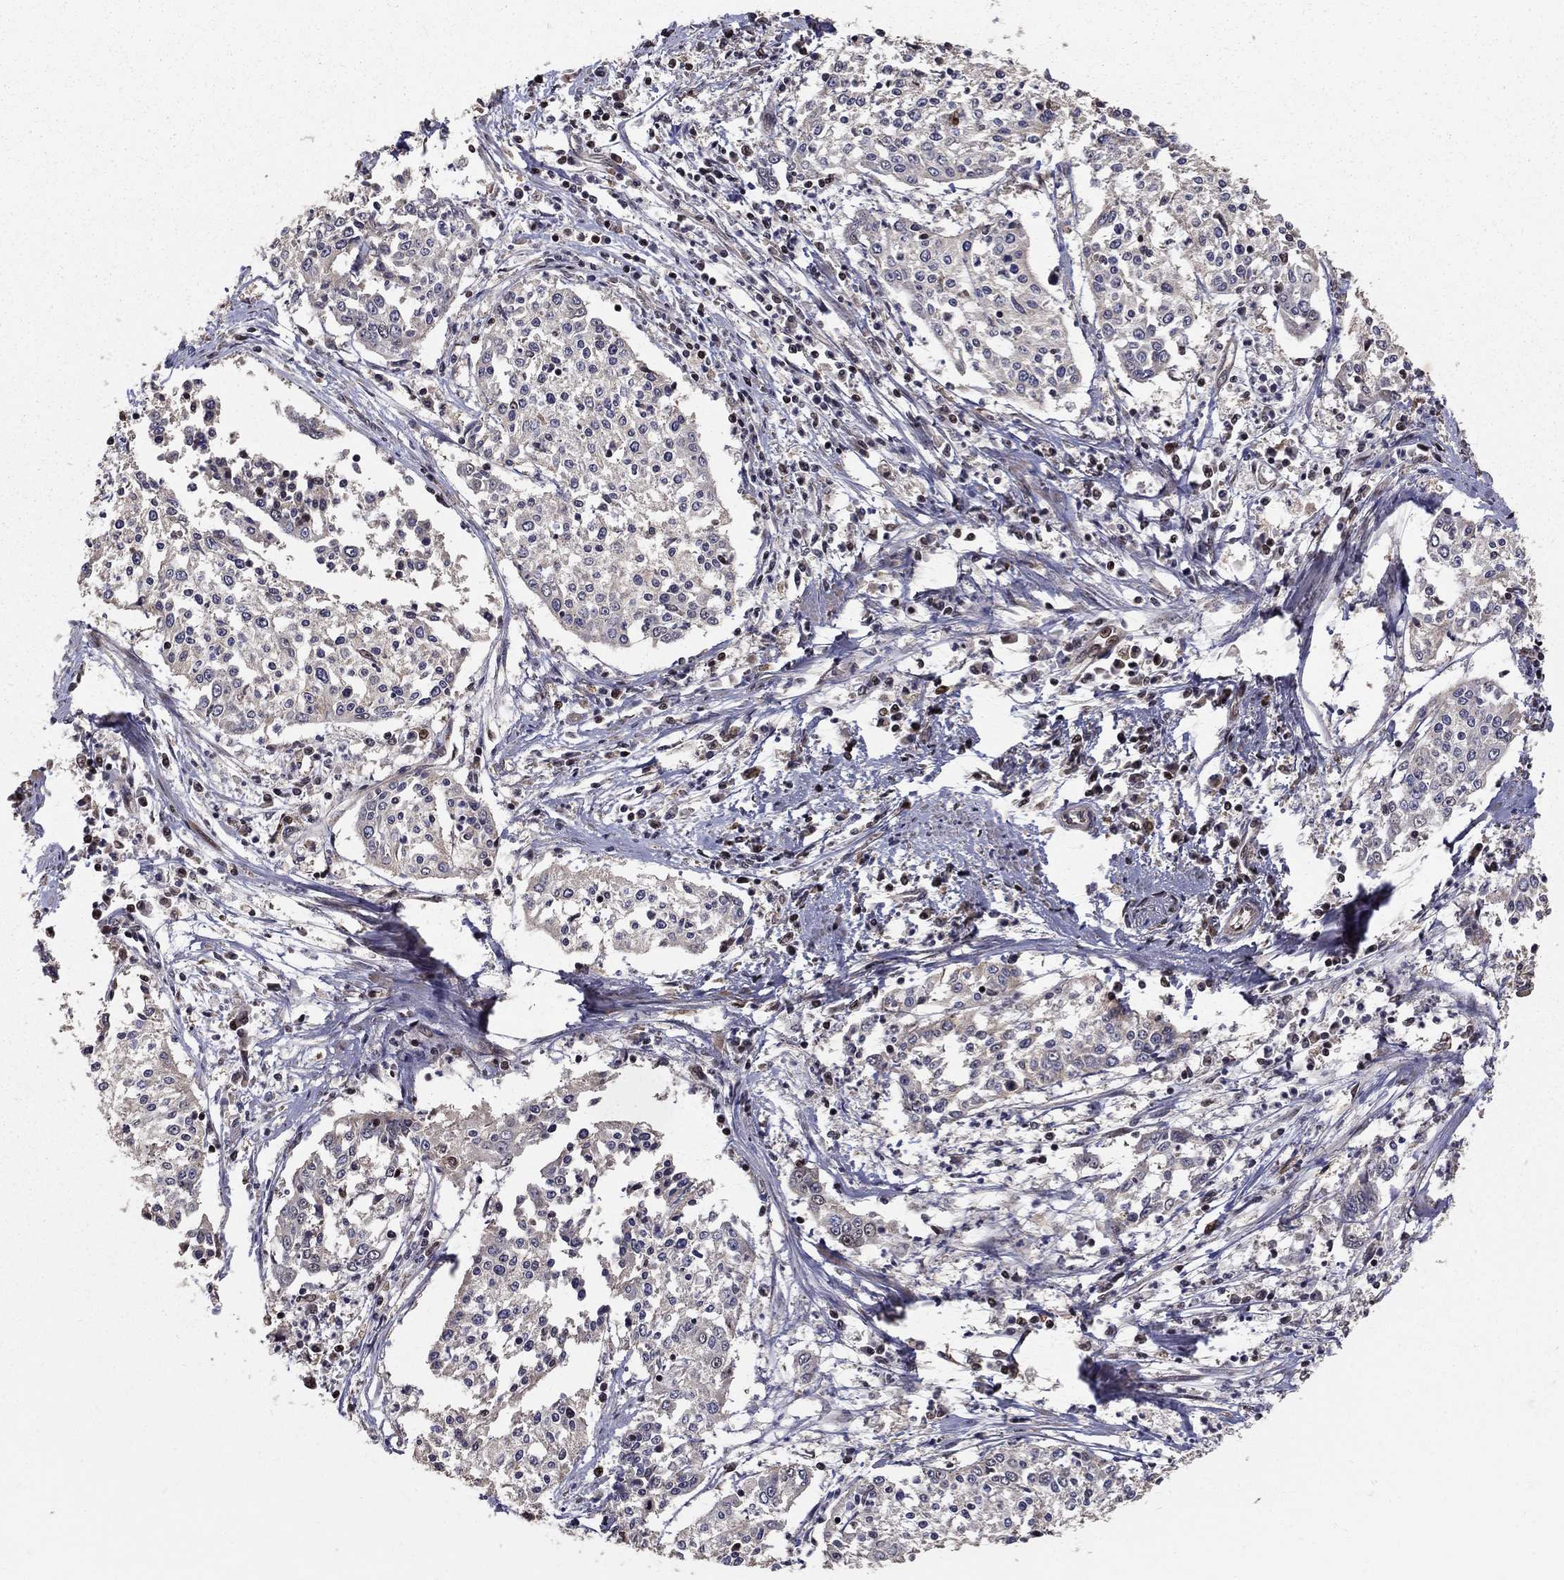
{"staining": {"intensity": "negative", "quantity": "none", "location": "none"}, "tissue": "cervical cancer", "cell_type": "Tumor cells", "image_type": "cancer", "snomed": [{"axis": "morphology", "description": "Squamous cell carcinoma, NOS"}, {"axis": "topography", "description": "Cervix"}], "caption": "Tumor cells are negative for protein expression in human cervical squamous cell carcinoma. (DAB IHC visualized using brightfield microscopy, high magnification).", "gene": "ACOT13", "patient": {"sex": "female", "age": 41}}